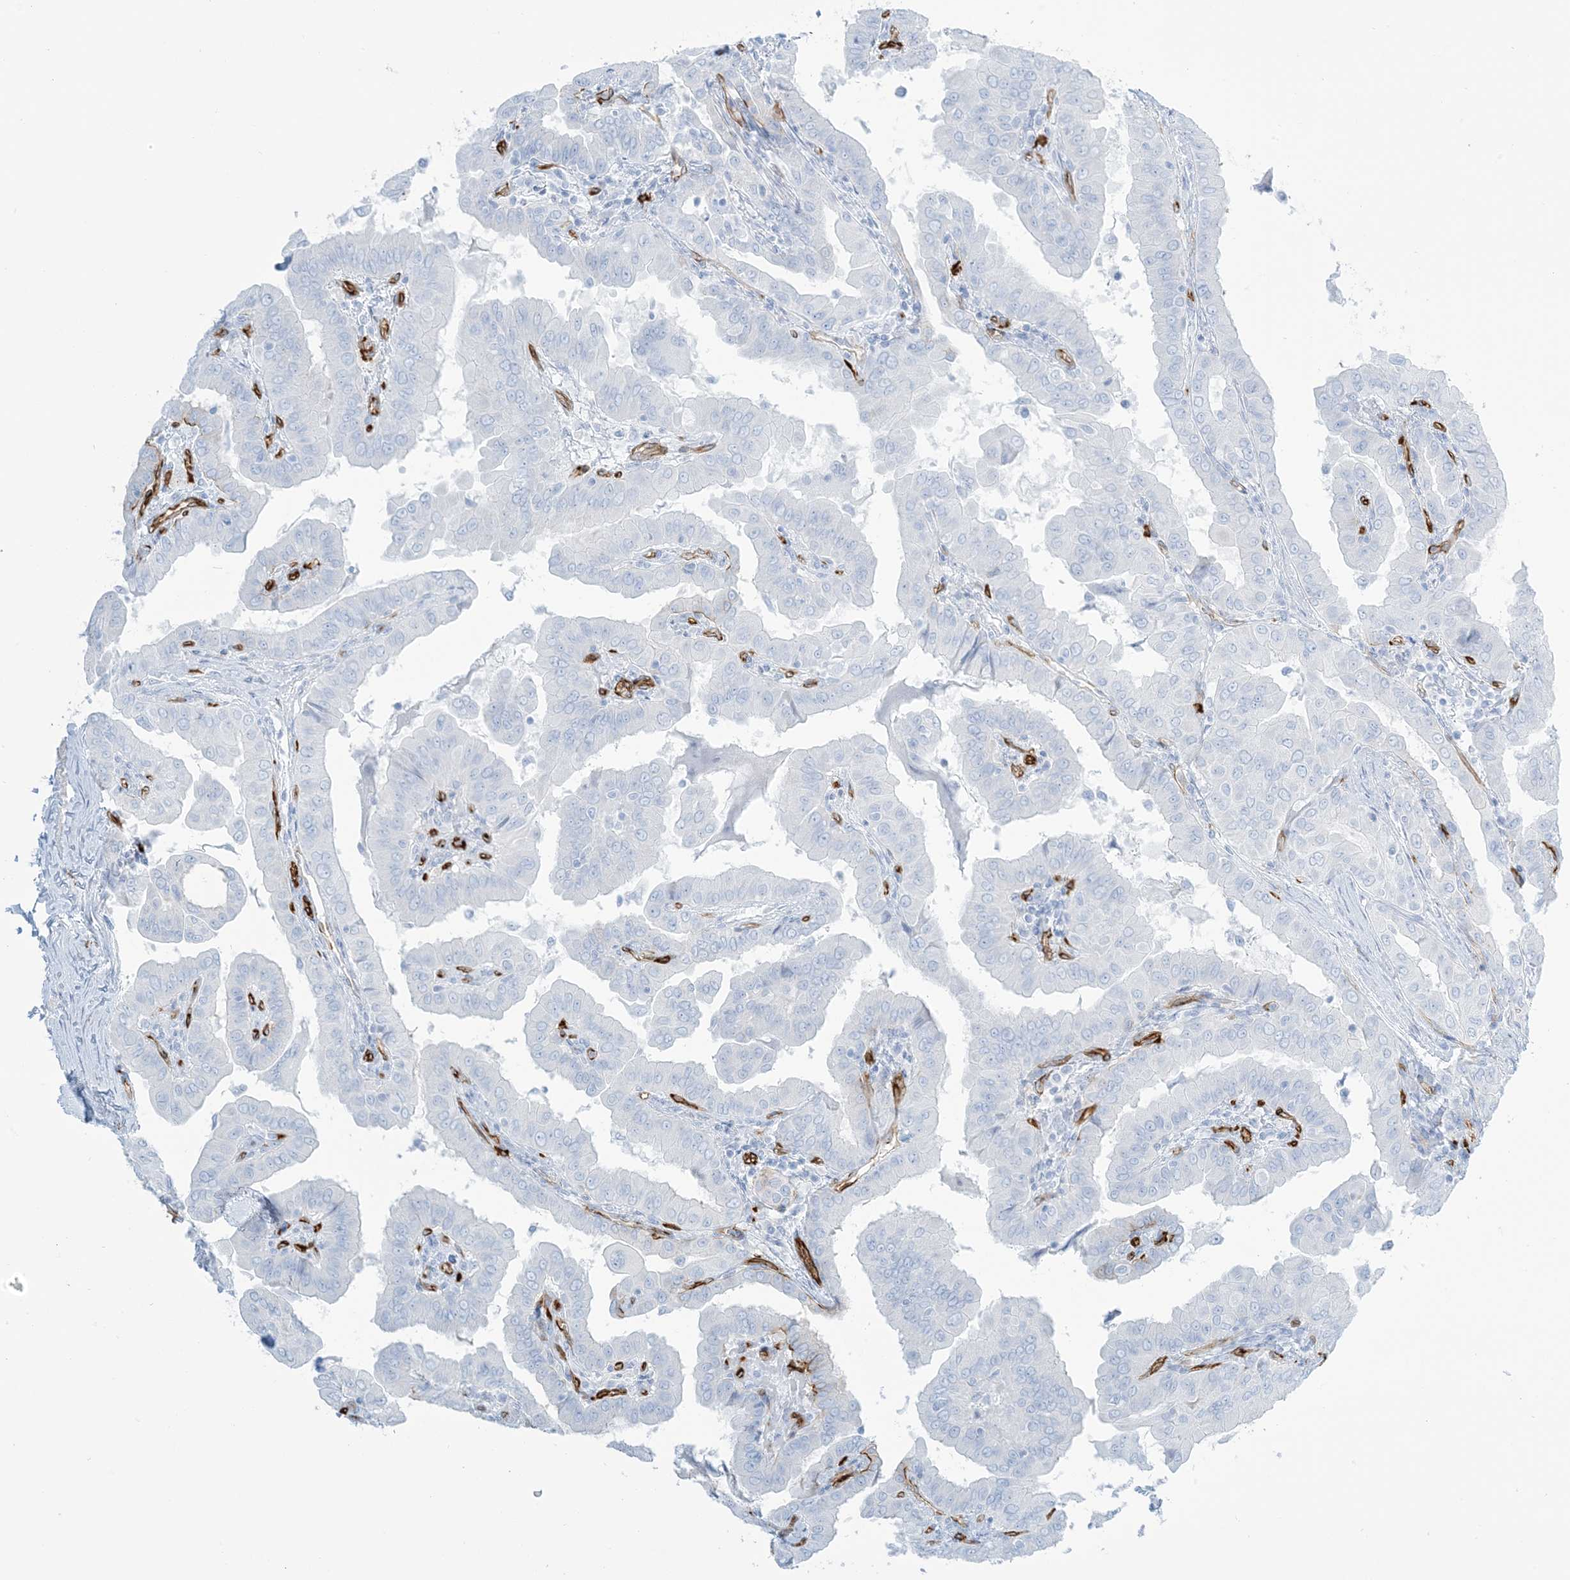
{"staining": {"intensity": "negative", "quantity": "none", "location": "none"}, "tissue": "thyroid cancer", "cell_type": "Tumor cells", "image_type": "cancer", "snomed": [{"axis": "morphology", "description": "Papillary adenocarcinoma, NOS"}, {"axis": "topography", "description": "Thyroid gland"}], "caption": "Papillary adenocarcinoma (thyroid) stained for a protein using immunohistochemistry displays no expression tumor cells.", "gene": "EPS8L3", "patient": {"sex": "male", "age": 33}}